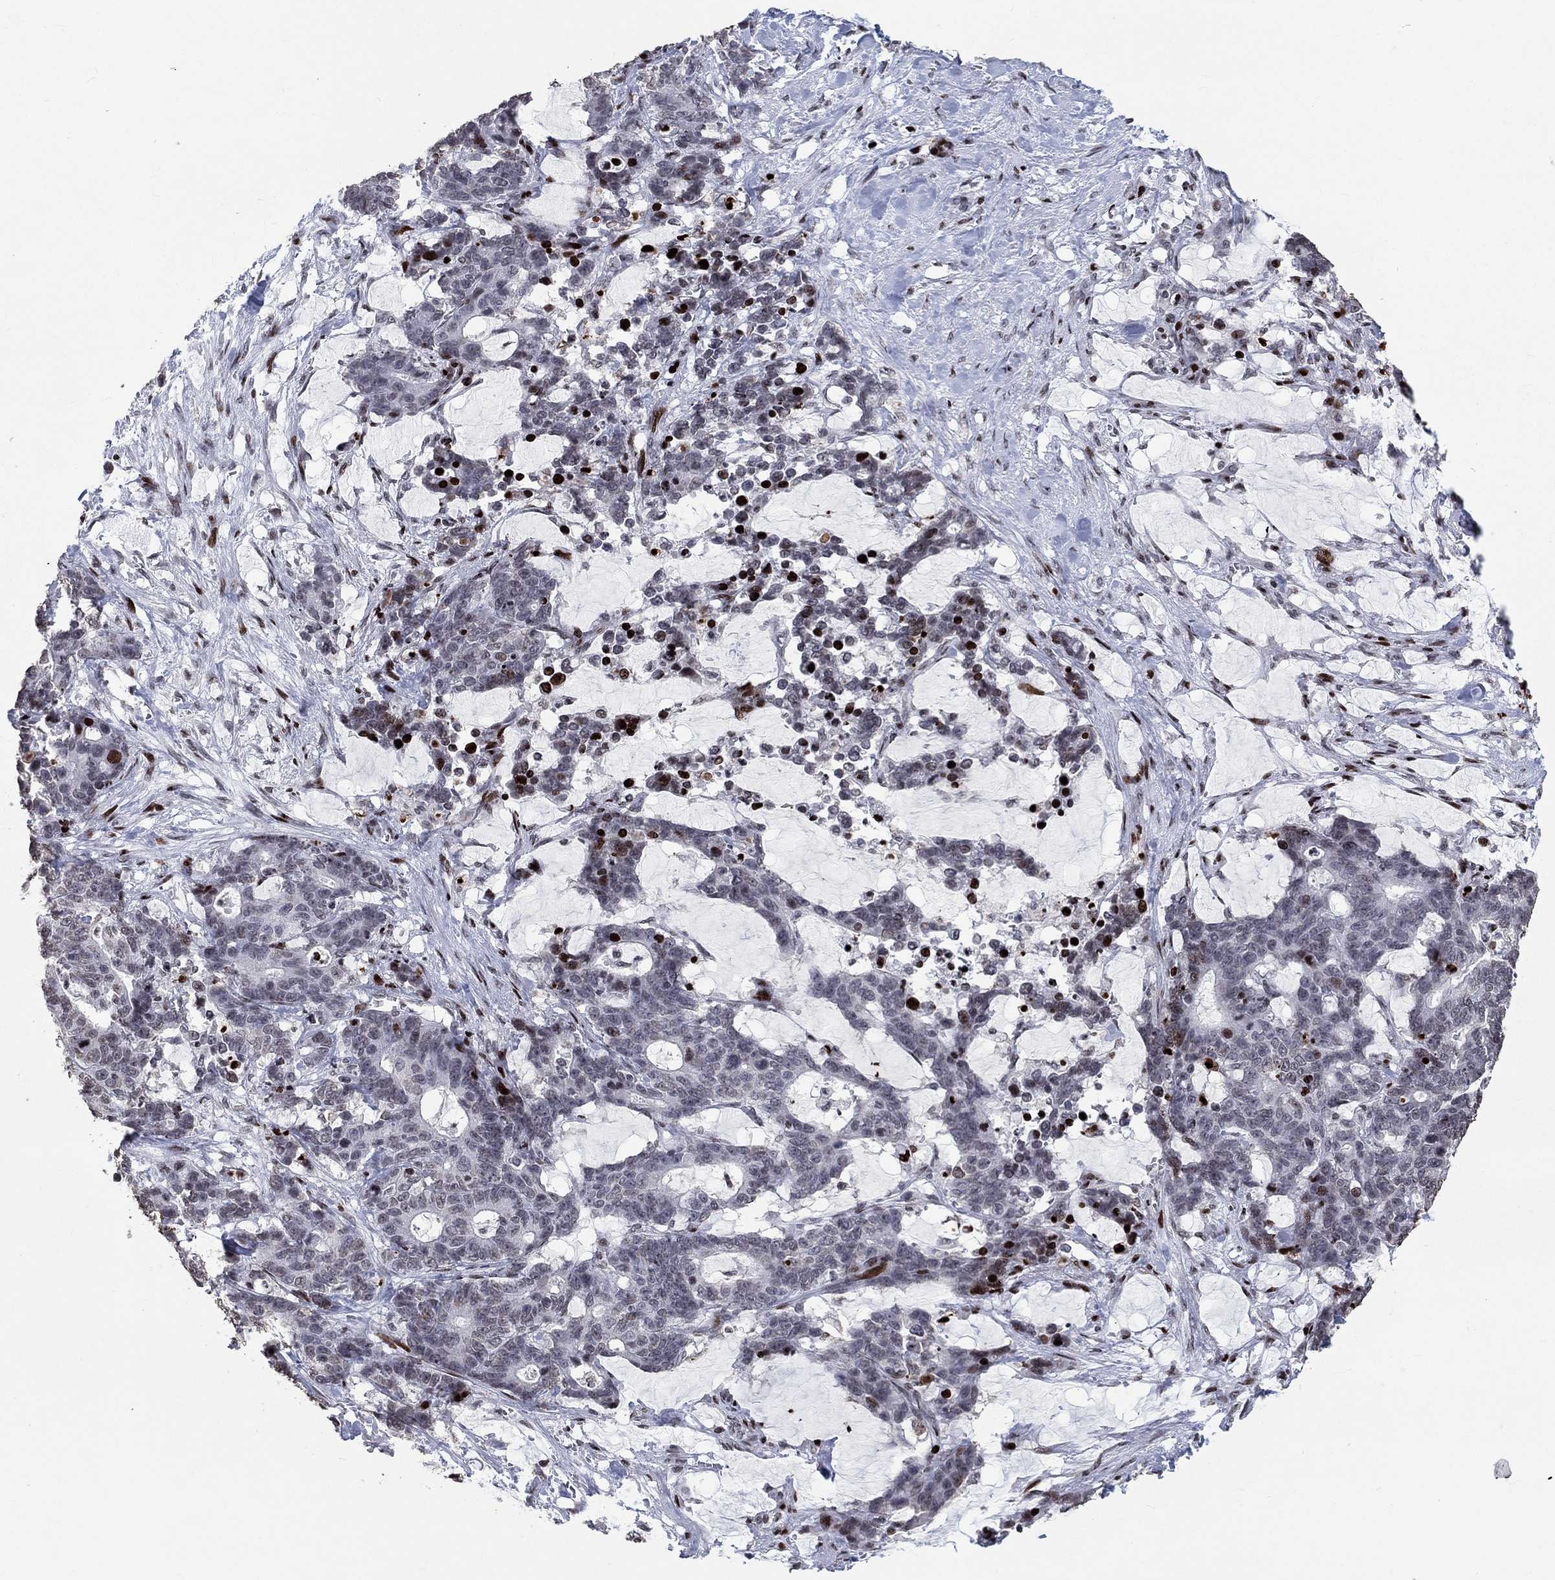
{"staining": {"intensity": "negative", "quantity": "none", "location": "none"}, "tissue": "stomach cancer", "cell_type": "Tumor cells", "image_type": "cancer", "snomed": [{"axis": "morphology", "description": "Normal tissue, NOS"}, {"axis": "morphology", "description": "Adenocarcinoma, NOS"}, {"axis": "topography", "description": "Stomach"}], "caption": "Immunohistochemical staining of human stomach cancer (adenocarcinoma) reveals no significant staining in tumor cells.", "gene": "SRSF3", "patient": {"sex": "female", "age": 64}}